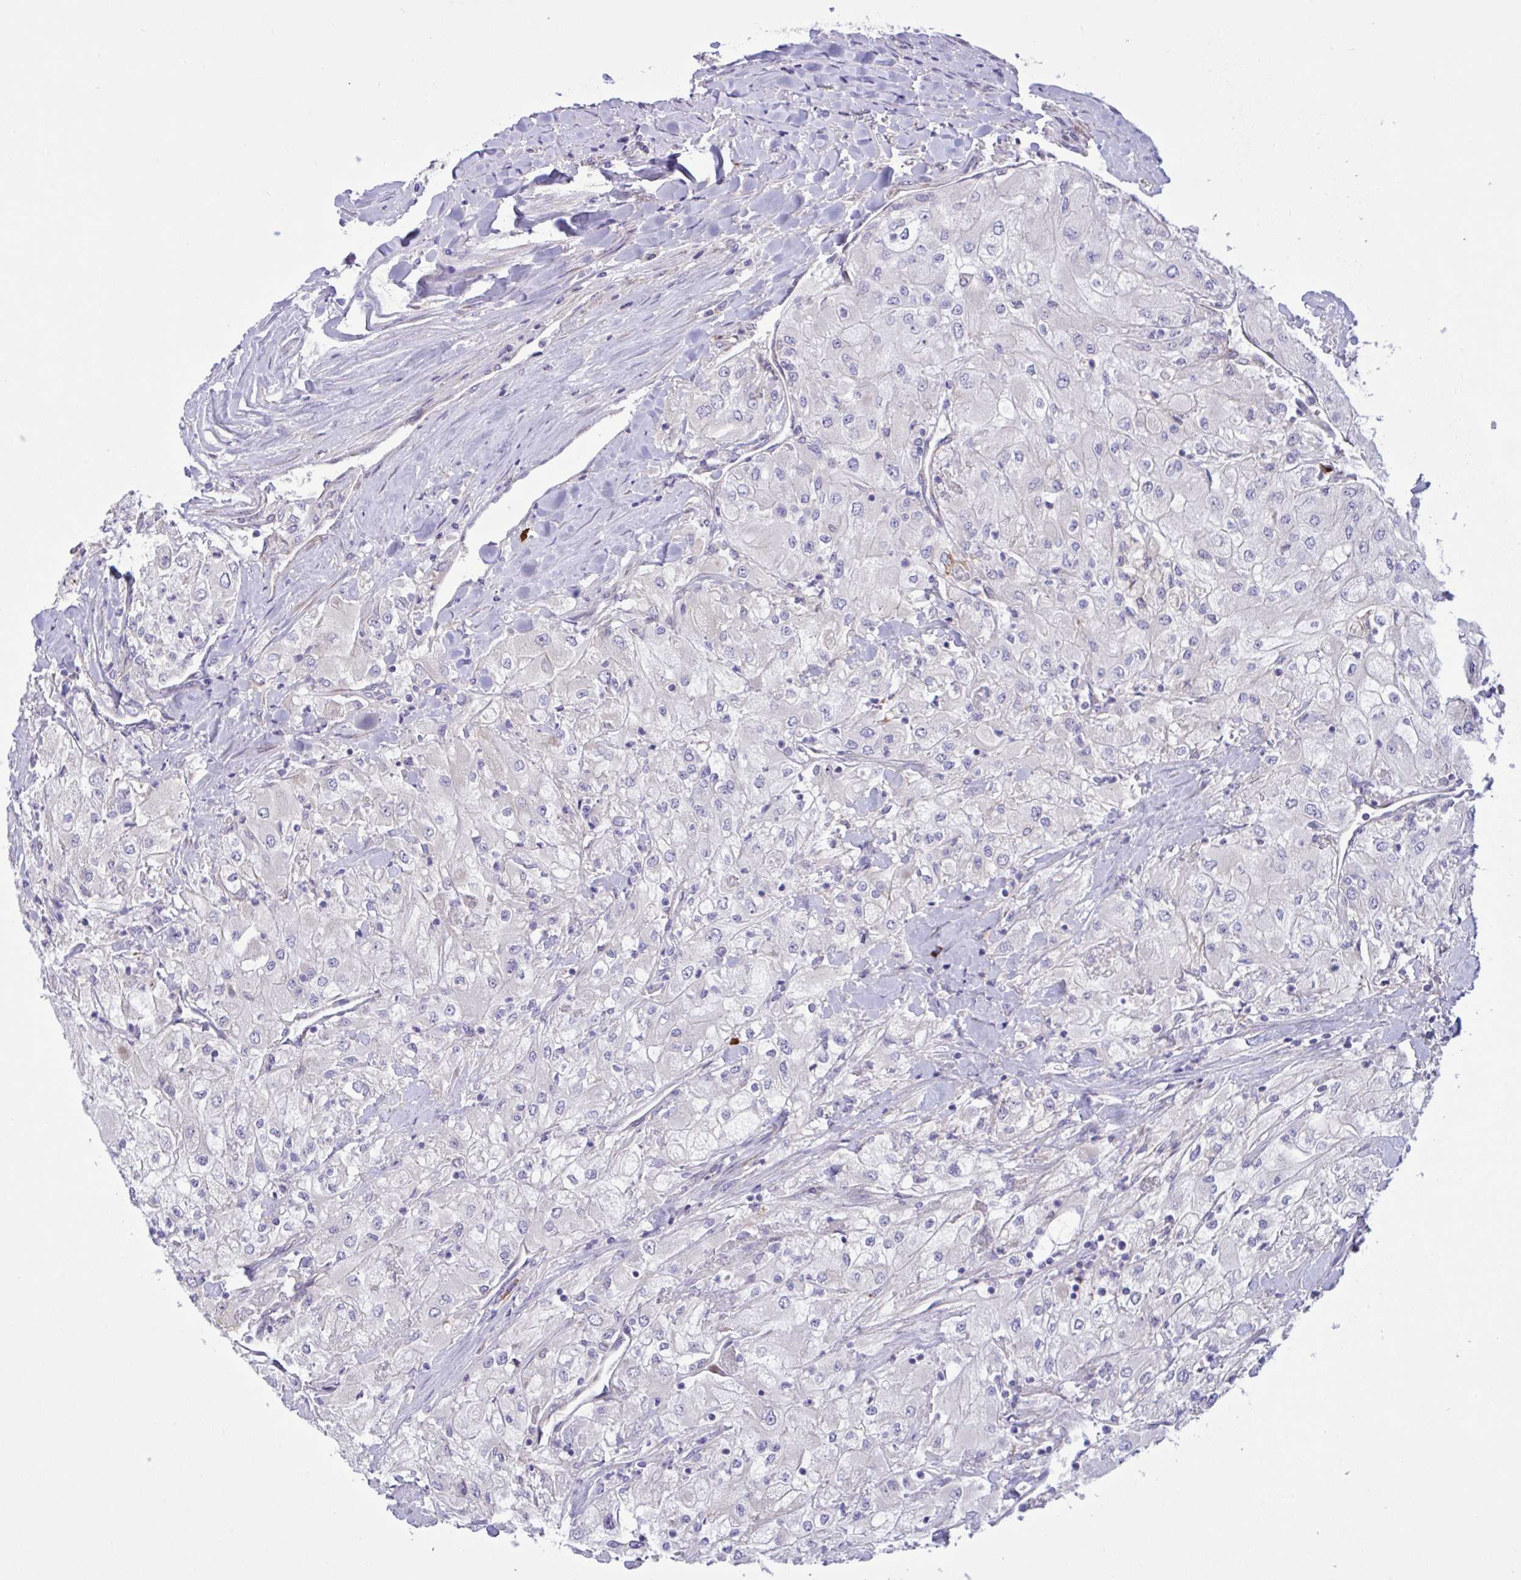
{"staining": {"intensity": "negative", "quantity": "none", "location": "none"}, "tissue": "renal cancer", "cell_type": "Tumor cells", "image_type": "cancer", "snomed": [{"axis": "morphology", "description": "Adenocarcinoma, NOS"}, {"axis": "topography", "description": "Kidney"}], "caption": "Tumor cells show no significant staining in renal cancer (adenocarcinoma). (Brightfield microscopy of DAB IHC at high magnification).", "gene": "DSC3", "patient": {"sex": "male", "age": 80}}